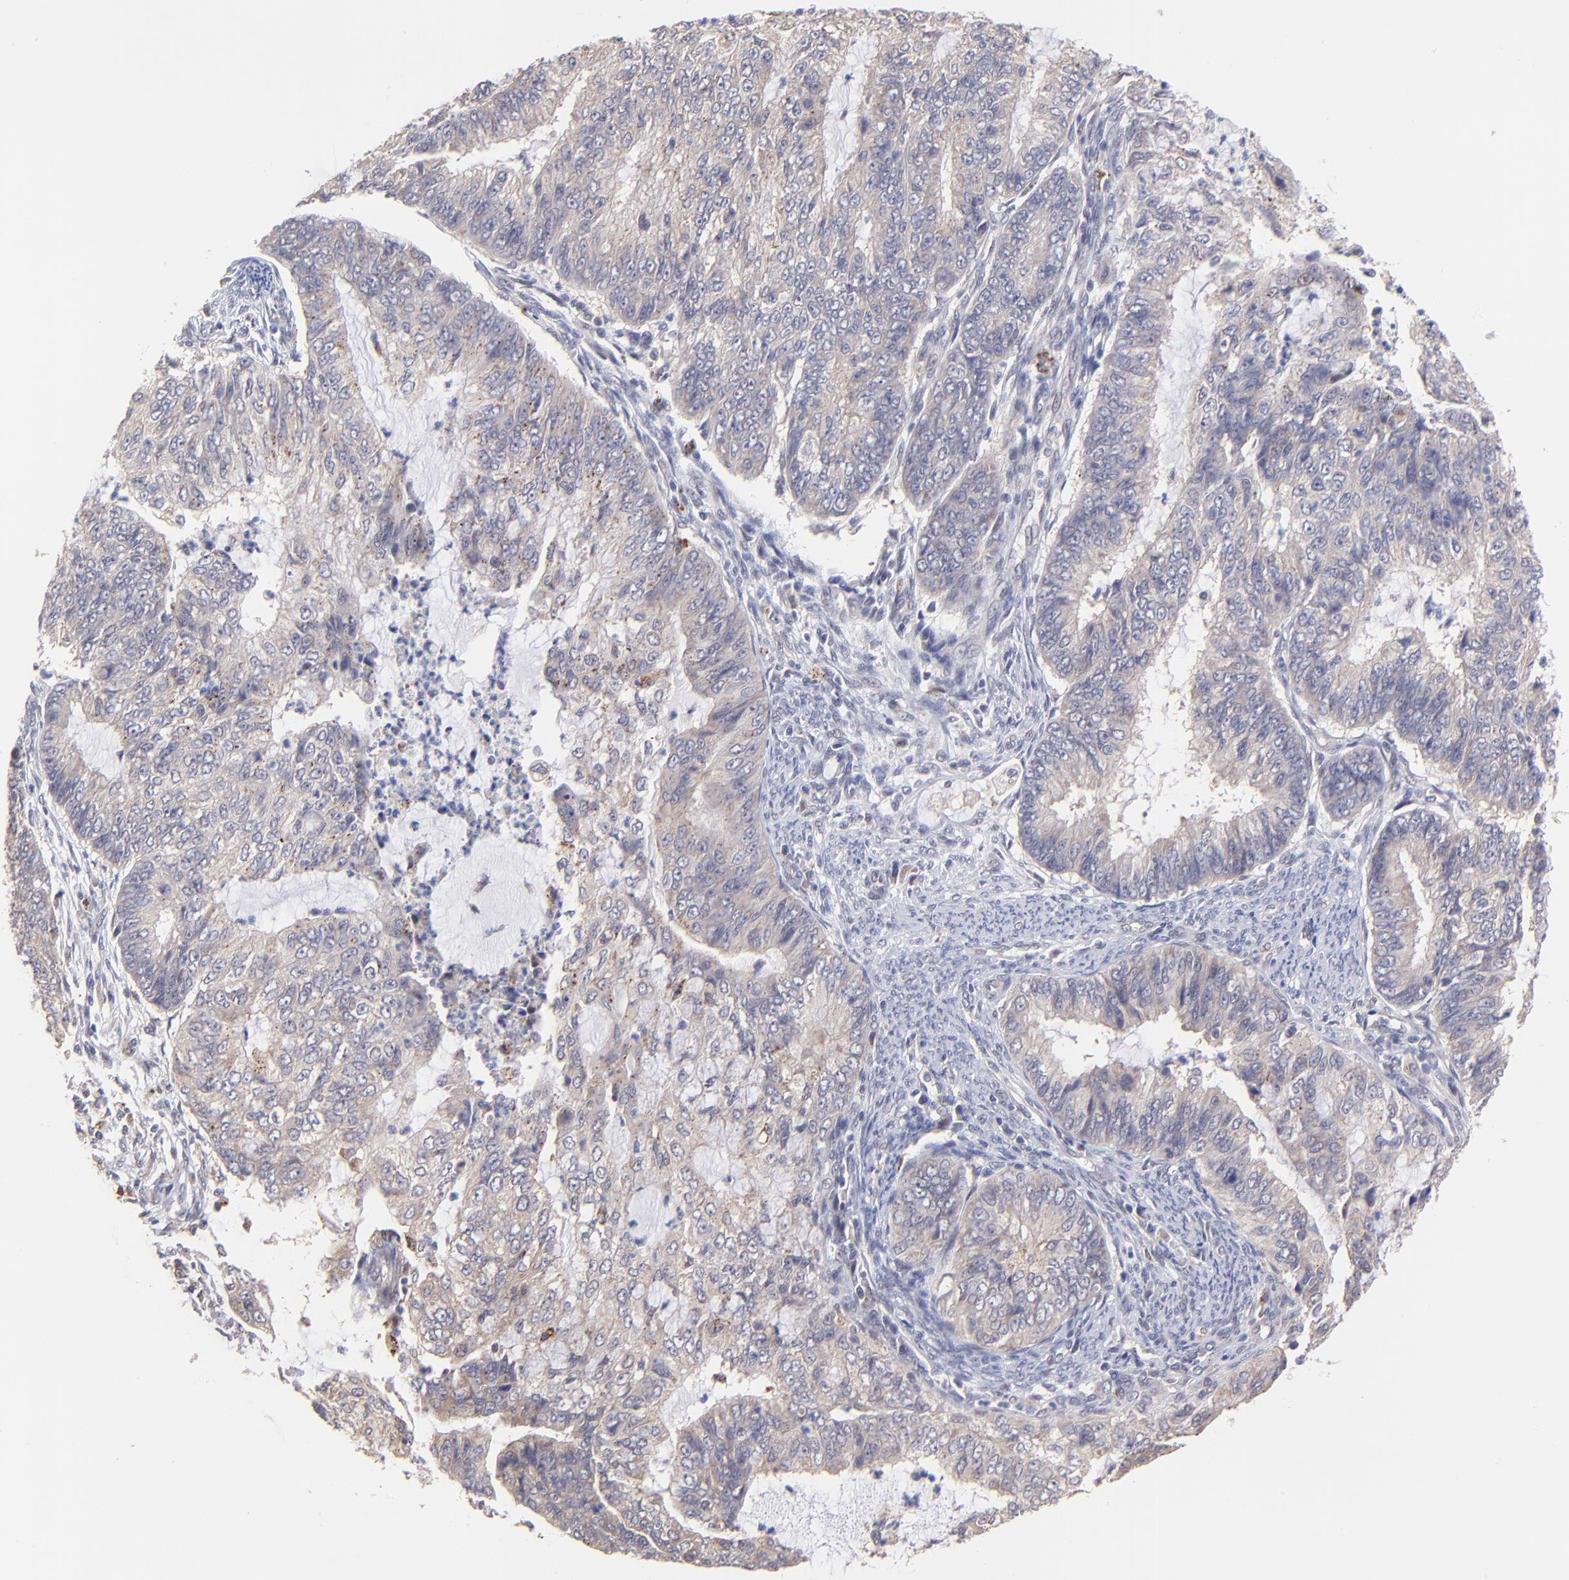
{"staining": {"intensity": "weak", "quantity": ">75%", "location": "cytoplasmic/membranous"}, "tissue": "endometrial cancer", "cell_type": "Tumor cells", "image_type": "cancer", "snomed": [{"axis": "morphology", "description": "Adenocarcinoma, NOS"}, {"axis": "topography", "description": "Endometrium"}], "caption": "Endometrial cancer (adenocarcinoma) stained for a protein (brown) reveals weak cytoplasmic/membranous positive expression in approximately >75% of tumor cells.", "gene": "ZNF747", "patient": {"sex": "female", "age": 75}}